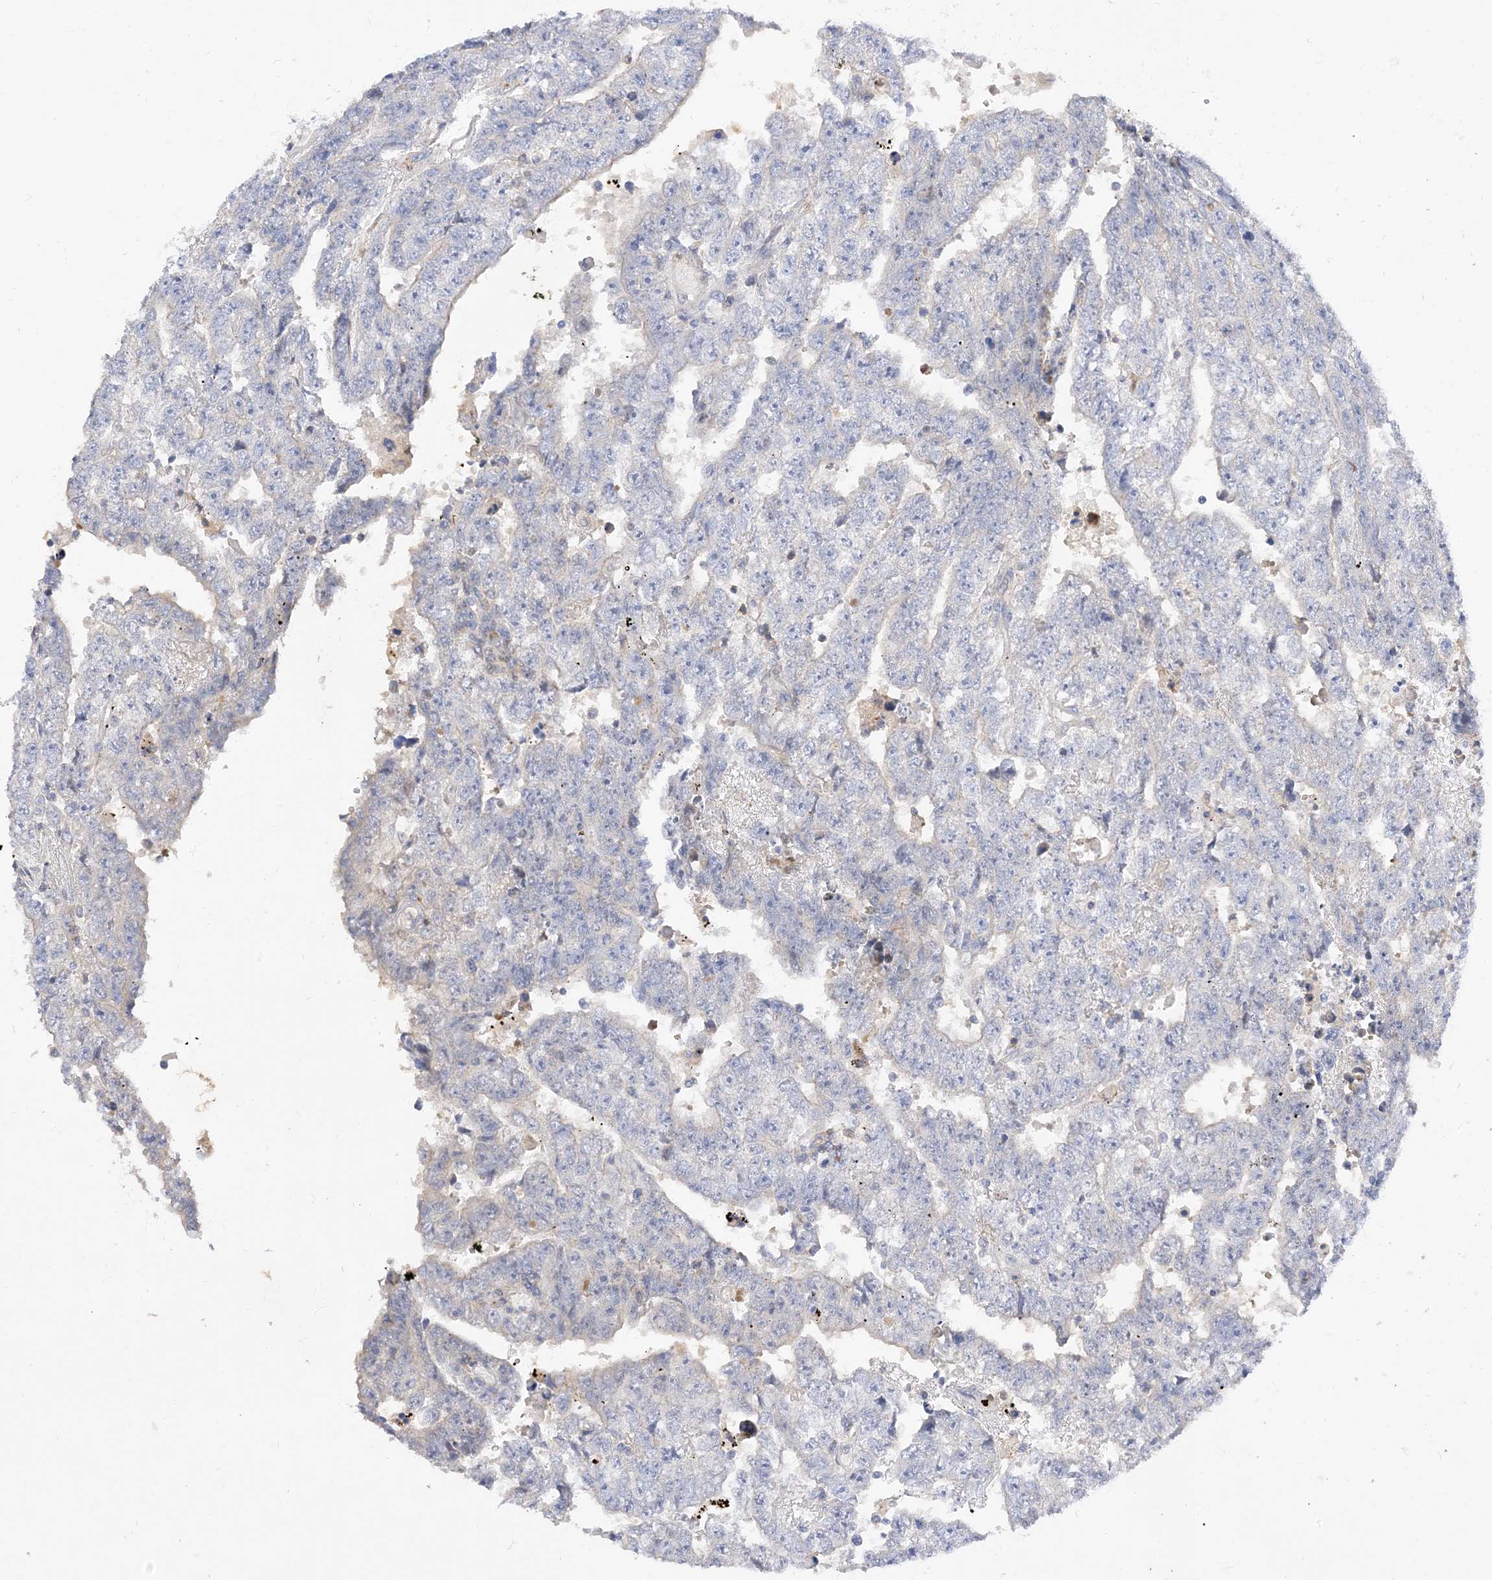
{"staining": {"intensity": "negative", "quantity": "none", "location": "none"}, "tissue": "testis cancer", "cell_type": "Tumor cells", "image_type": "cancer", "snomed": [{"axis": "morphology", "description": "Carcinoma, Embryonal, NOS"}, {"axis": "topography", "description": "Testis"}], "caption": "Tumor cells show no significant staining in embryonal carcinoma (testis).", "gene": "ARV1", "patient": {"sex": "male", "age": 25}}